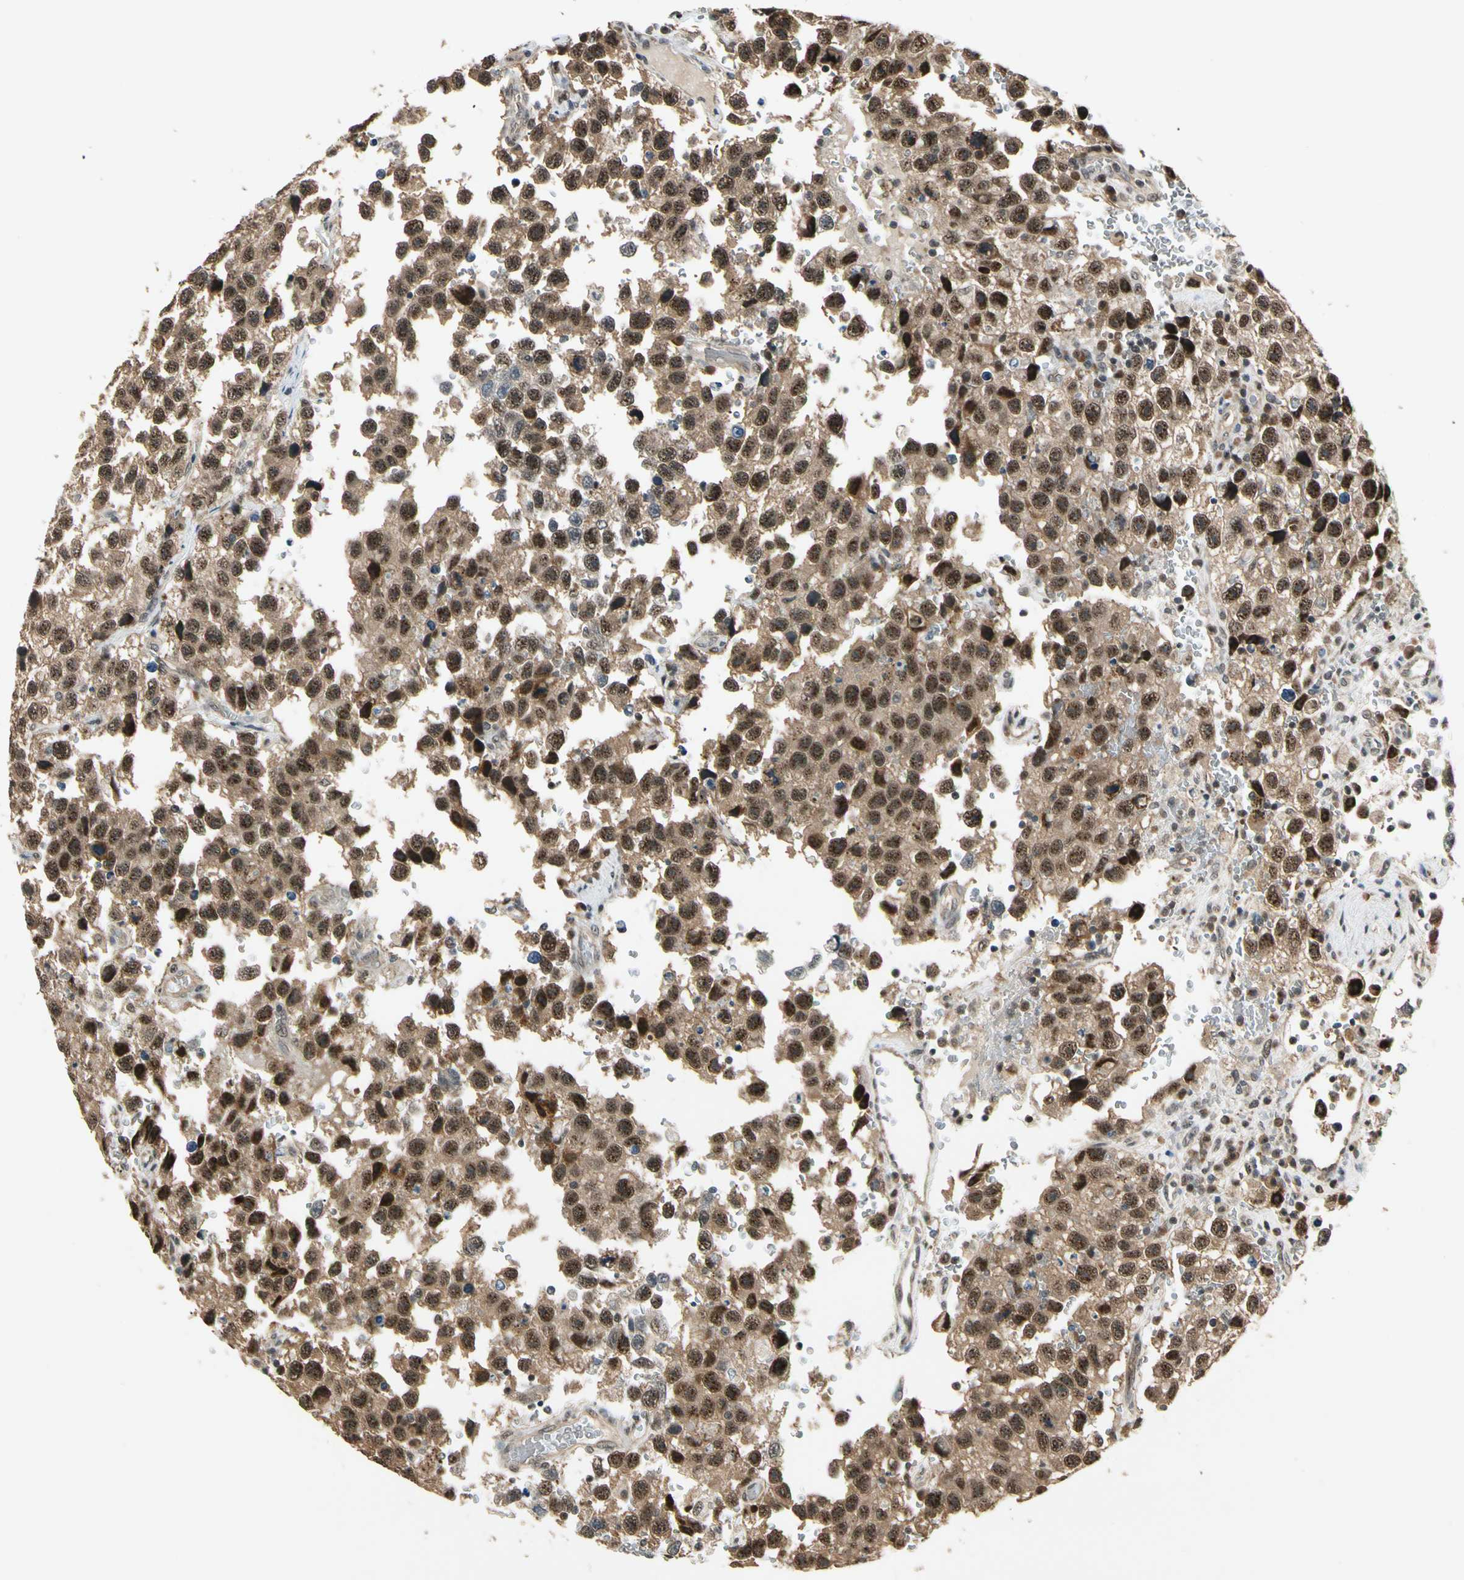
{"staining": {"intensity": "strong", "quantity": ">75%", "location": "cytoplasmic/membranous,nuclear"}, "tissue": "testis cancer", "cell_type": "Tumor cells", "image_type": "cancer", "snomed": [{"axis": "morphology", "description": "Seminoma, NOS"}, {"axis": "topography", "description": "Testis"}], "caption": "Seminoma (testis) stained for a protein exhibits strong cytoplasmic/membranous and nuclear positivity in tumor cells.", "gene": "MCPH1", "patient": {"sex": "male", "age": 33}}